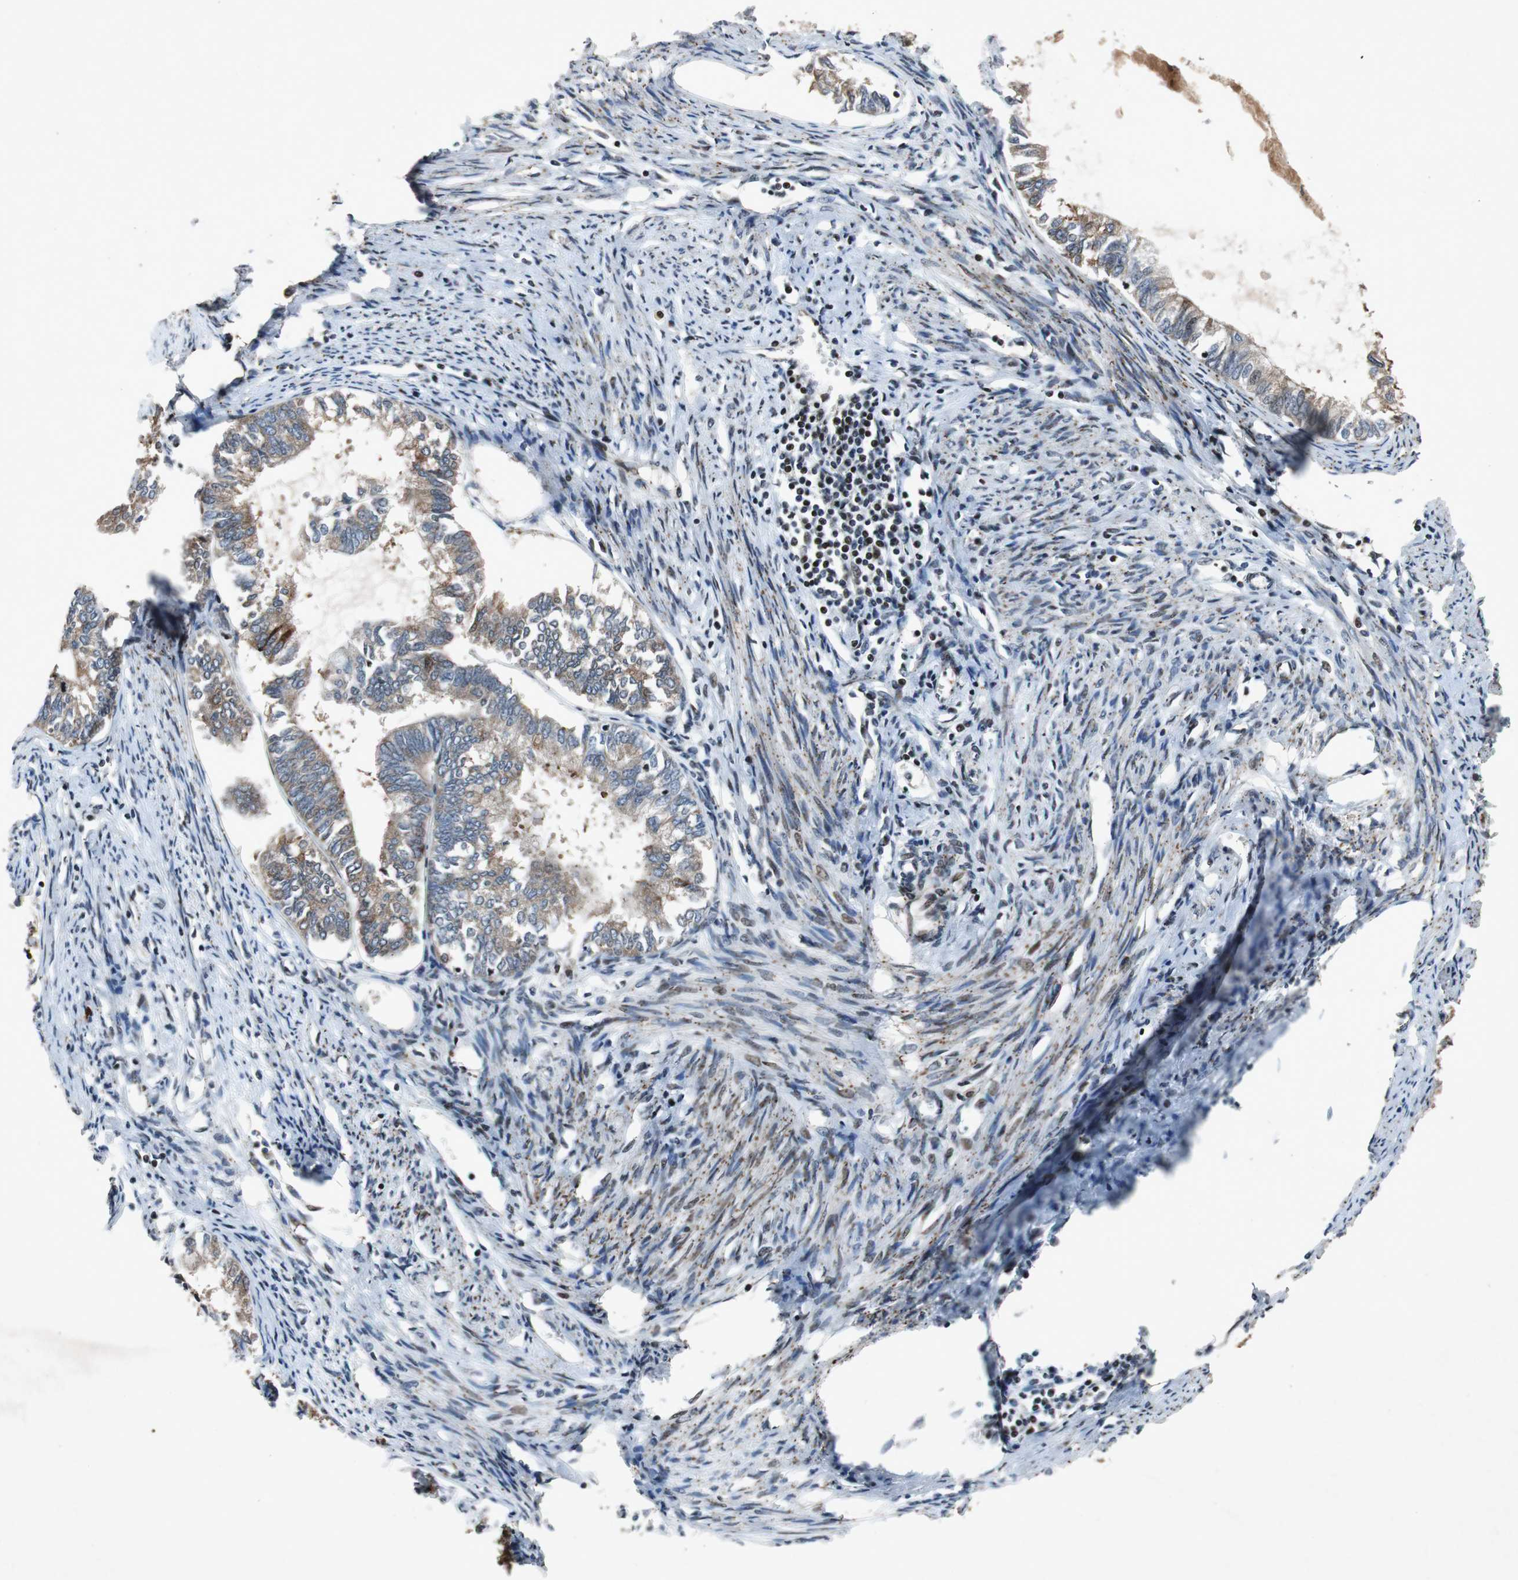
{"staining": {"intensity": "weak", "quantity": "25%-75%", "location": "cytoplasmic/membranous"}, "tissue": "endometrial cancer", "cell_type": "Tumor cells", "image_type": "cancer", "snomed": [{"axis": "morphology", "description": "Adenocarcinoma, NOS"}, {"axis": "topography", "description": "Endometrium"}], "caption": "Immunohistochemical staining of adenocarcinoma (endometrial) displays low levels of weak cytoplasmic/membranous protein staining in about 25%-75% of tumor cells. The protein is shown in brown color, while the nuclei are stained blue.", "gene": "TUBA4A", "patient": {"sex": "female", "age": 86}}